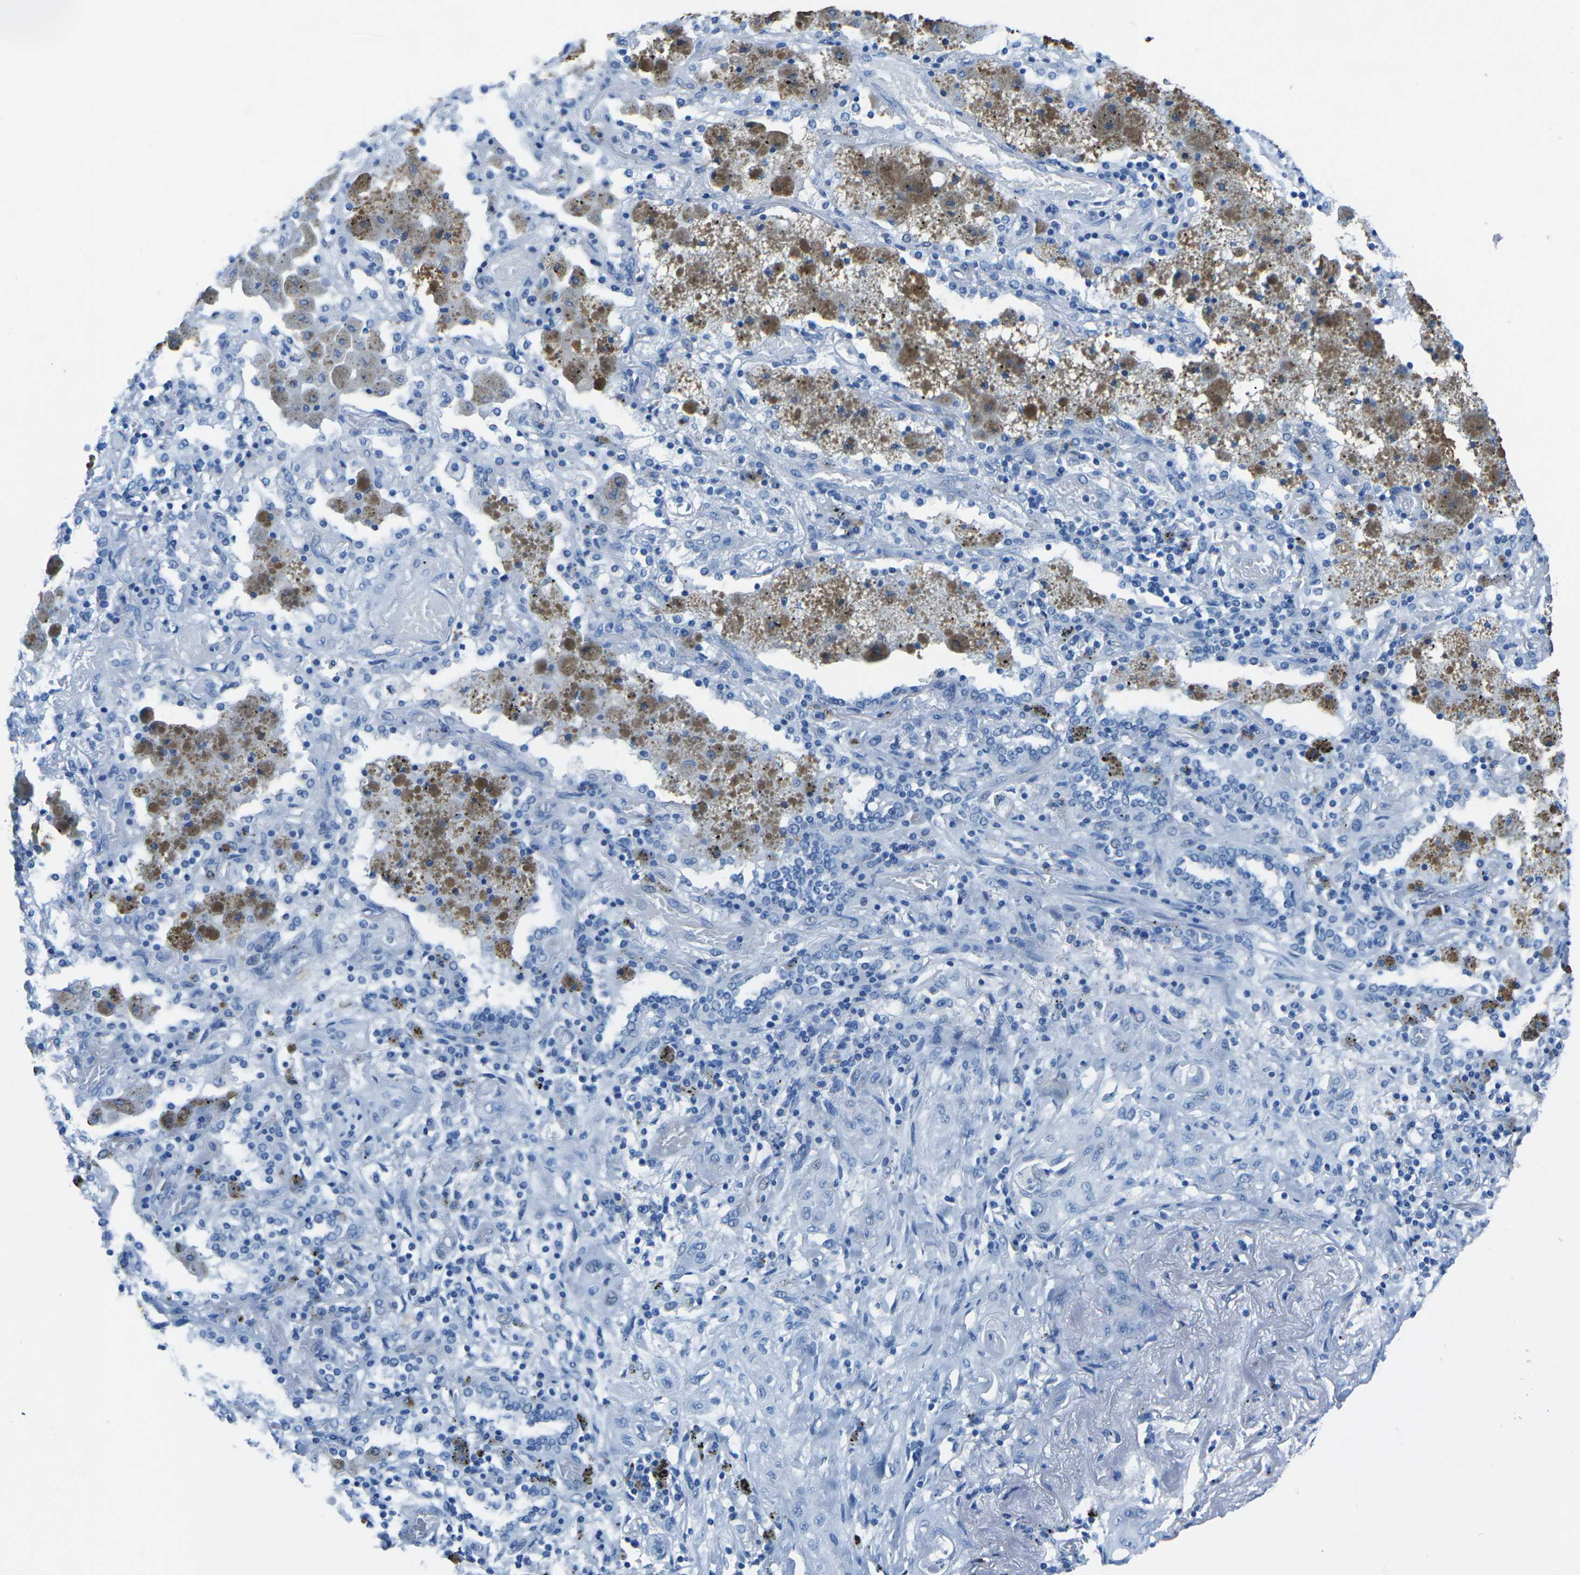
{"staining": {"intensity": "negative", "quantity": "none", "location": "none"}, "tissue": "lung cancer", "cell_type": "Tumor cells", "image_type": "cancer", "snomed": [{"axis": "morphology", "description": "Squamous cell carcinoma, NOS"}, {"axis": "topography", "description": "Lung"}], "caption": "An immunohistochemistry (IHC) image of lung cancer is shown. There is no staining in tumor cells of lung cancer.", "gene": "MYH8", "patient": {"sex": "female", "age": 47}}